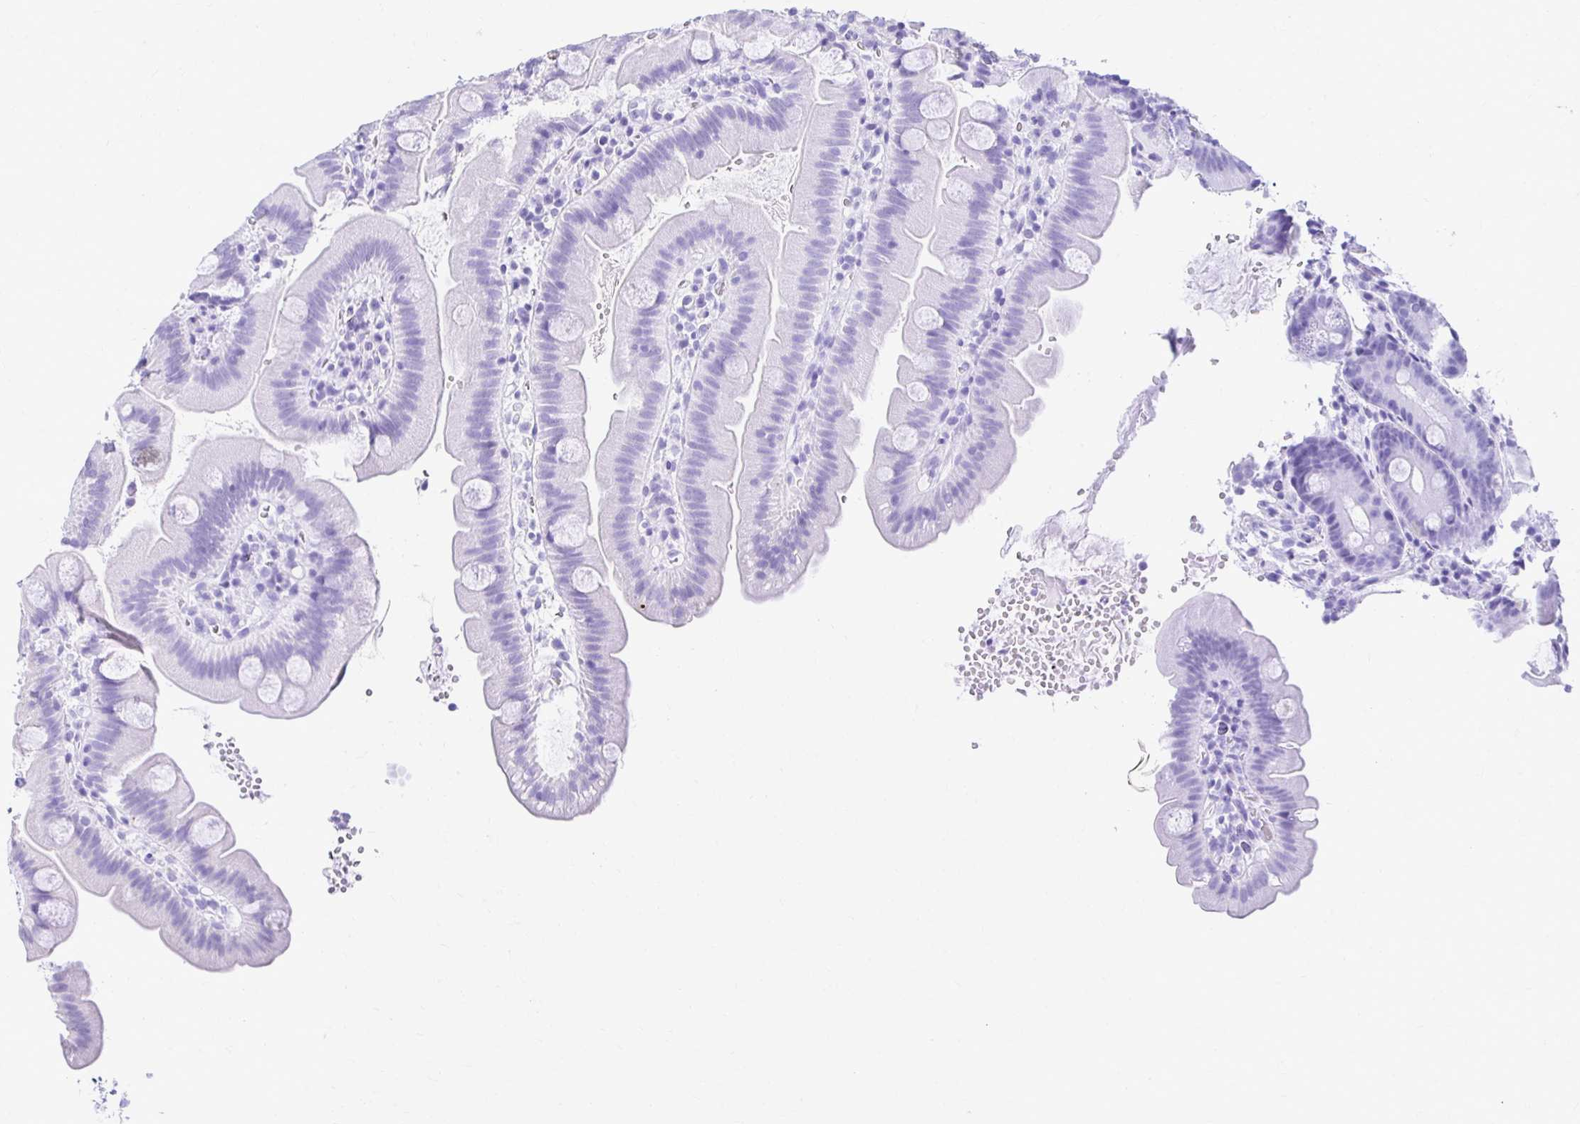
{"staining": {"intensity": "negative", "quantity": "none", "location": "none"}, "tissue": "small intestine", "cell_type": "Glandular cells", "image_type": "normal", "snomed": [{"axis": "morphology", "description": "Normal tissue, NOS"}, {"axis": "topography", "description": "Small intestine"}], "caption": "Protein analysis of benign small intestine exhibits no significant positivity in glandular cells. (Brightfield microscopy of DAB (3,3'-diaminobenzidine) immunohistochemistry at high magnification).", "gene": "TAF1D", "patient": {"sex": "female", "age": 68}}